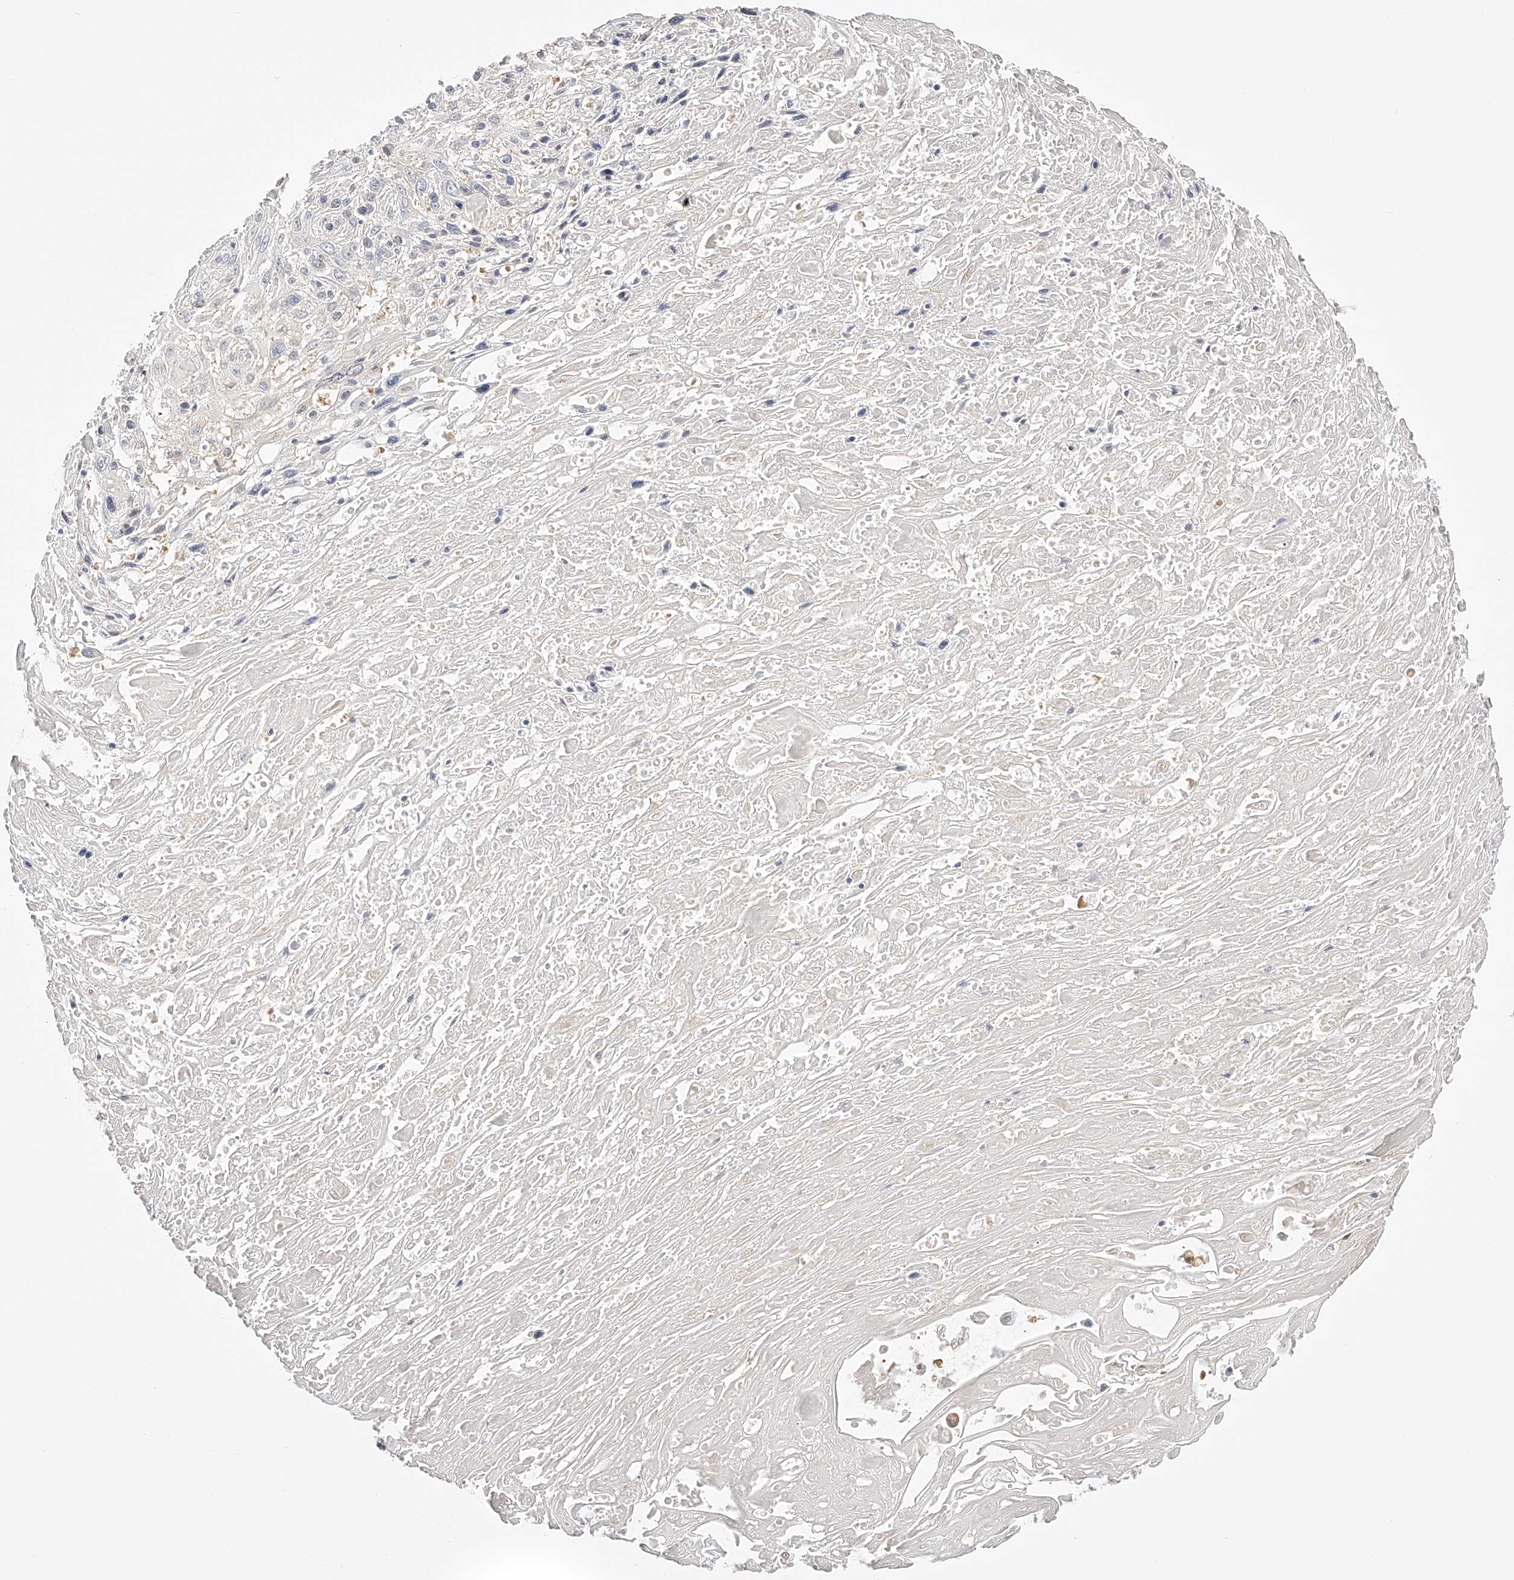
{"staining": {"intensity": "weak", "quantity": "<25%", "location": "nuclear"}, "tissue": "cervical cancer", "cell_type": "Tumor cells", "image_type": "cancer", "snomed": [{"axis": "morphology", "description": "Squamous cell carcinoma, NOS"}, {"axis": "topography", "description": "Cervix"}], "caption": "Cervical cancer was stained to show a protein in brown. There is no significant expression in tumor cells.", "gene": "SYNC", "patient": {"sex": "female", "age": 51}}